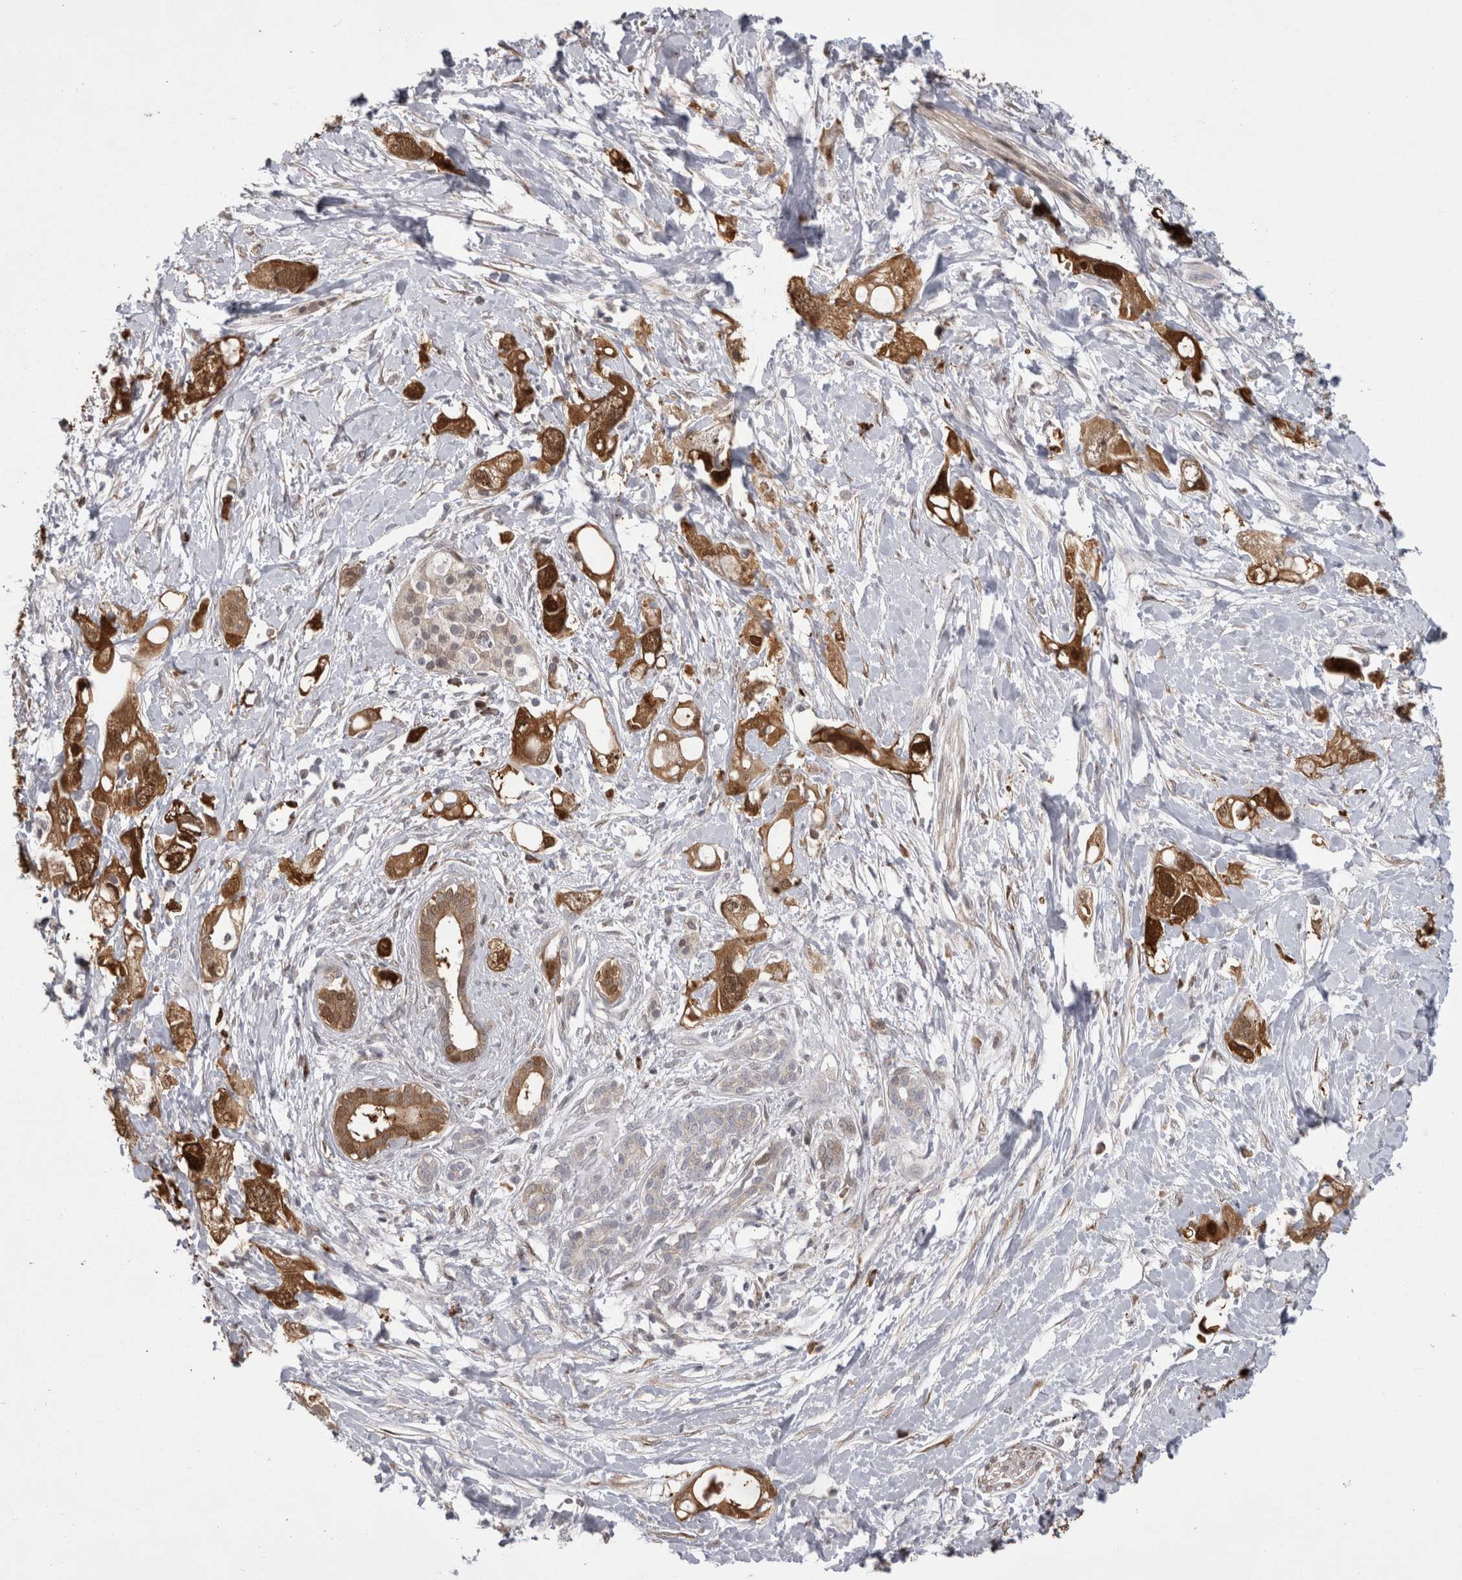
{"staining": {"intensity": "strong", "quantity": ">75%", "location": "cytoplasmic/membranous,nuclear"}, "tissue": "pancreatic cancer", "cell_type": "Tumor cells", "image_type": "cancer", "snomed": [{"axis": "morphology", "description": "Adenocarcinoma, NOS"}, {"axis": "topography", "description": "Pancreas"}], "caption": "Immunohistochemistry (DAB (3,3'-diaminobenzidine)) staining of human adenocarcinoma (pancreatic) displays strong cytoplasmic/membranous and nuclear protein expression in approximately >75% of tumor cells.", "gene": "CHIC2", "patient": {"sex": "female", "age": 56}}